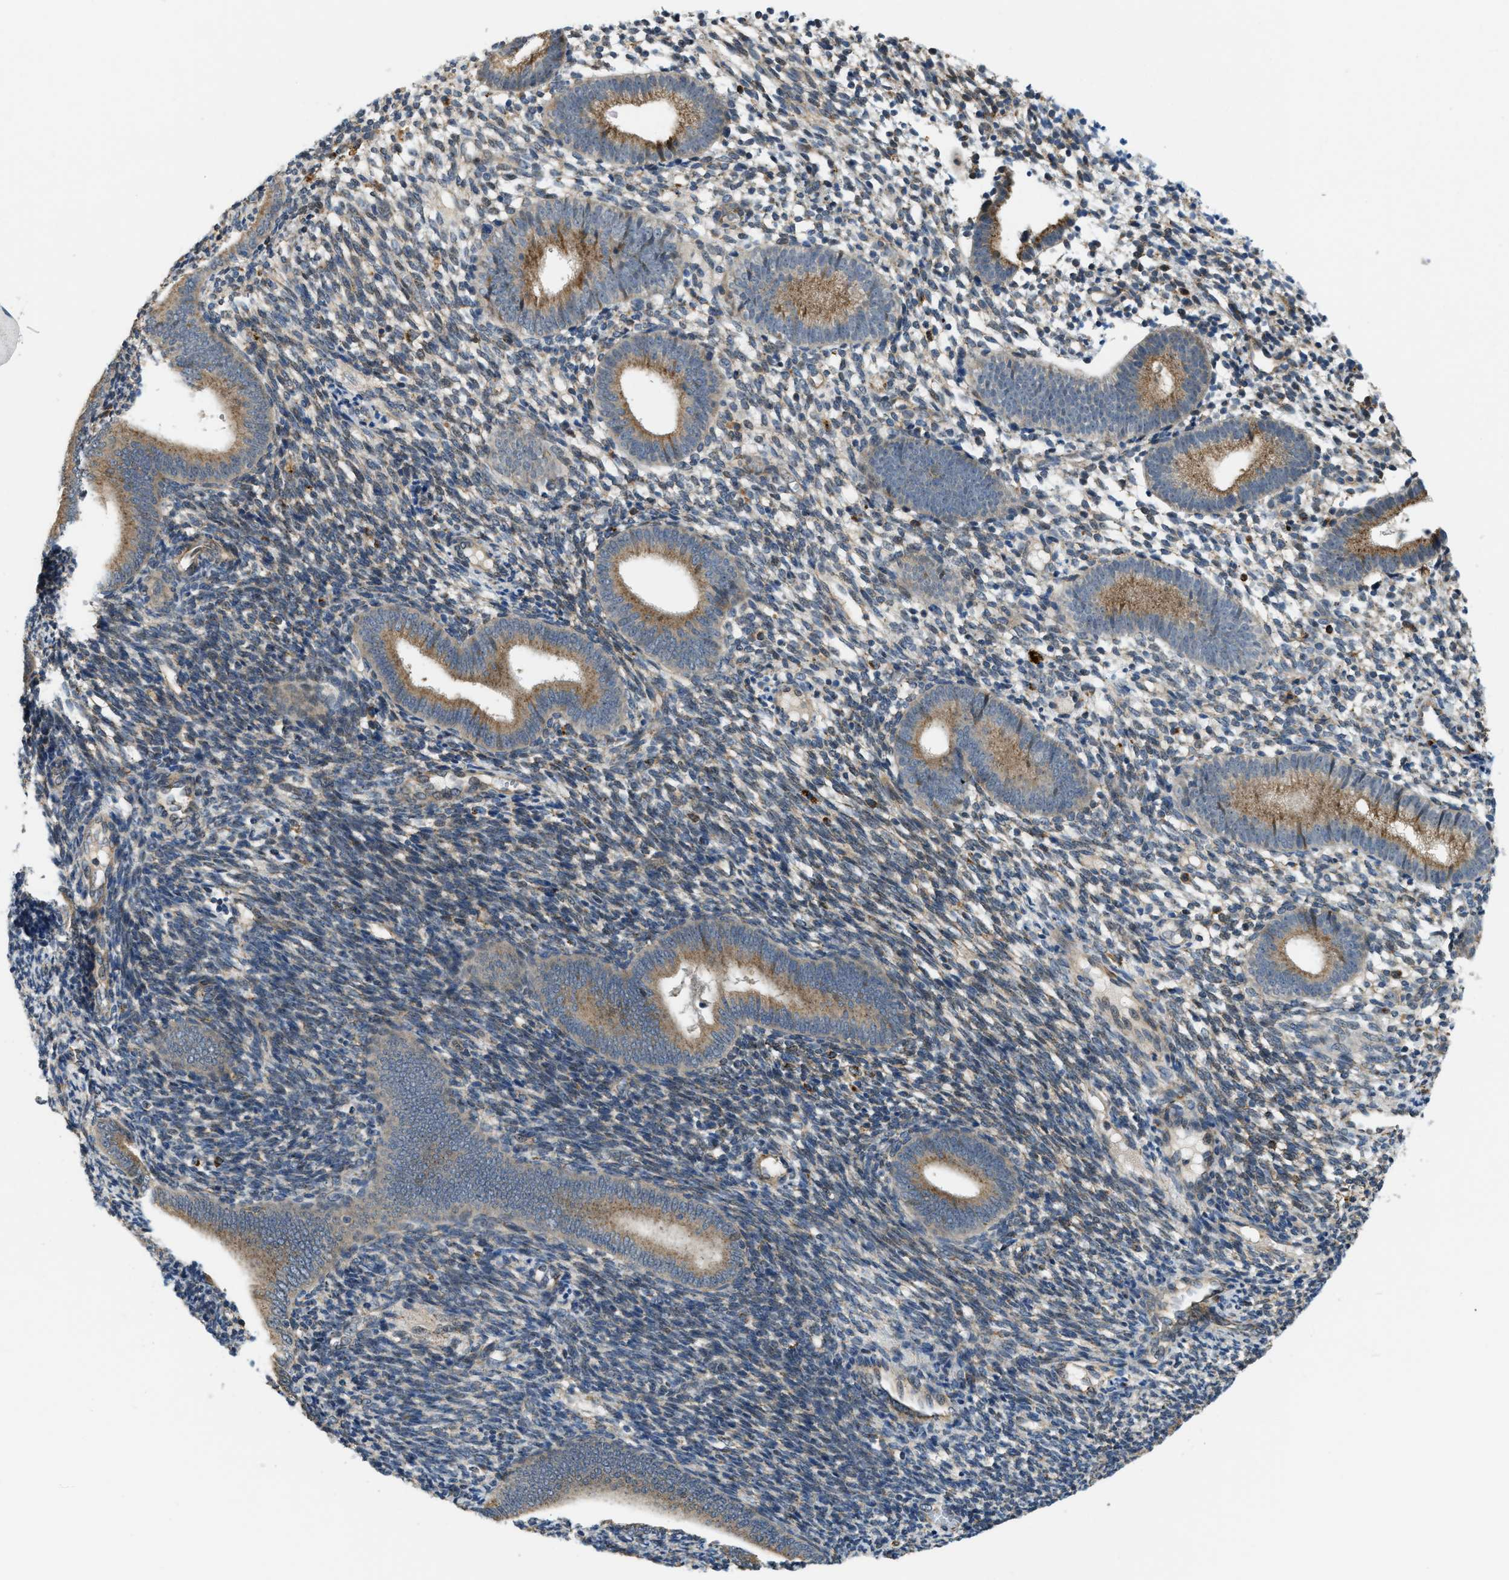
{"staining": {"intensity": "negative", "quantity": "none", "location": "none"}, "tissue": "endometrium", "cell_type": "Cells in endometrial stroma", "image_type": "normal", "snomed": [{"axis": "morphology", "description": "Normal tissue, NOS"}, {"axis": "topography", "description": "Uterus"}, {"axis": "topography", "description": "Endometrium"}], "caption": "The histopathology image shows no significant staining in cells in endometrial stroma of endometrium.", "gene": "STARD3NL", "patient": {"sex": "female", "age": 33}}